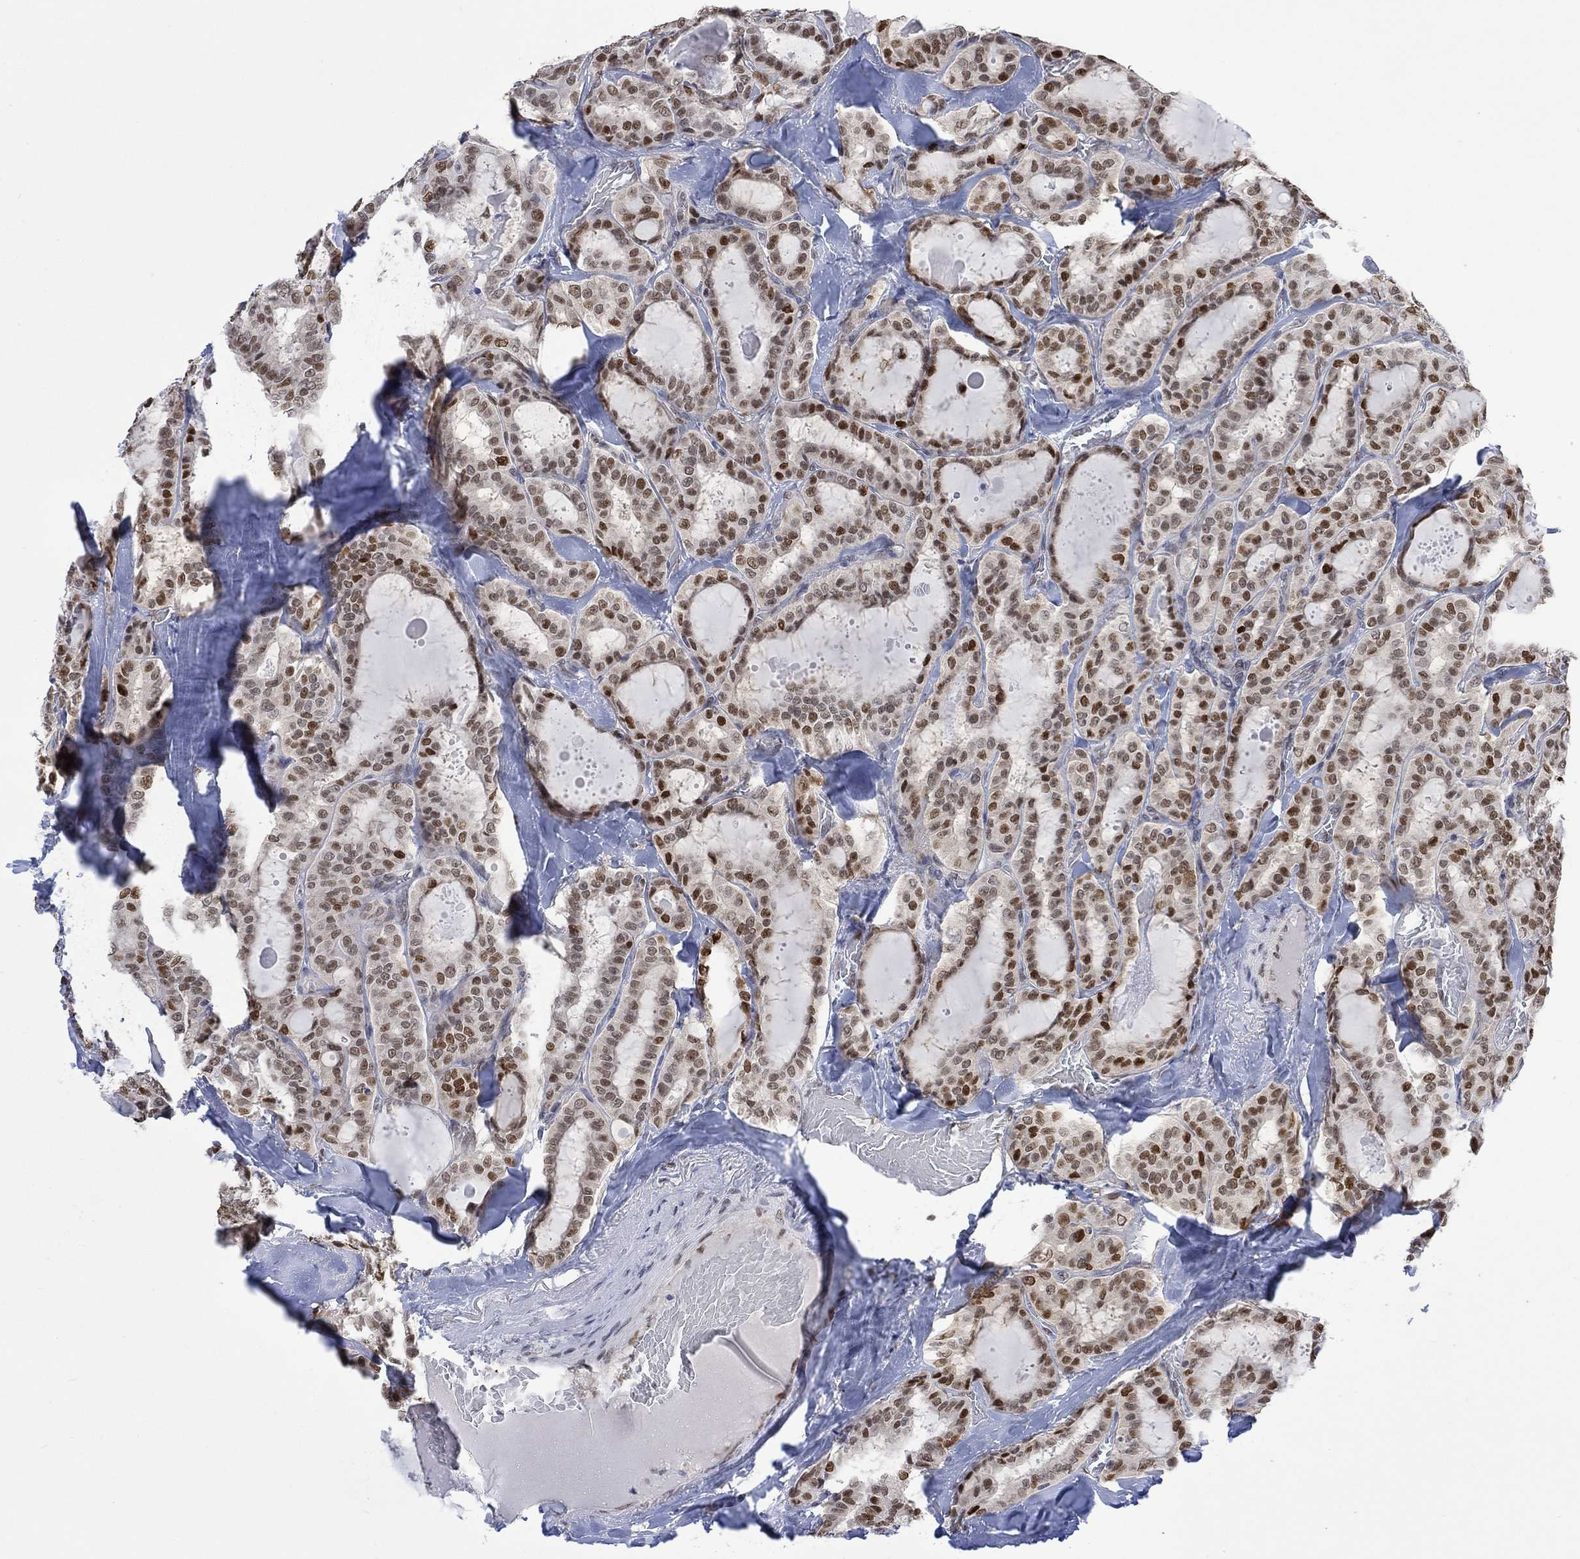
{"staining": {"intensity": "strong", "quantity": "<25%", "location": "nuclear"}, "tissue": "thyroid cancer", "cell_type": "Tumor cells", "image_type": "cancer", "snomed": [{"axis": "morphology", "description": "Papillary adenocarcinoma, NOS"}, {"axis": "topography", "description": "Thyroid gland"}], "caption": "Thyroid papillary adenocarcinoma stained with IHC exhibits strong nuclear positivity in about <25% of tumor cells. Nuclei are stained in blue.", "gene": "RAD54L2", "patient": {"sex": "female", "age": 39}}